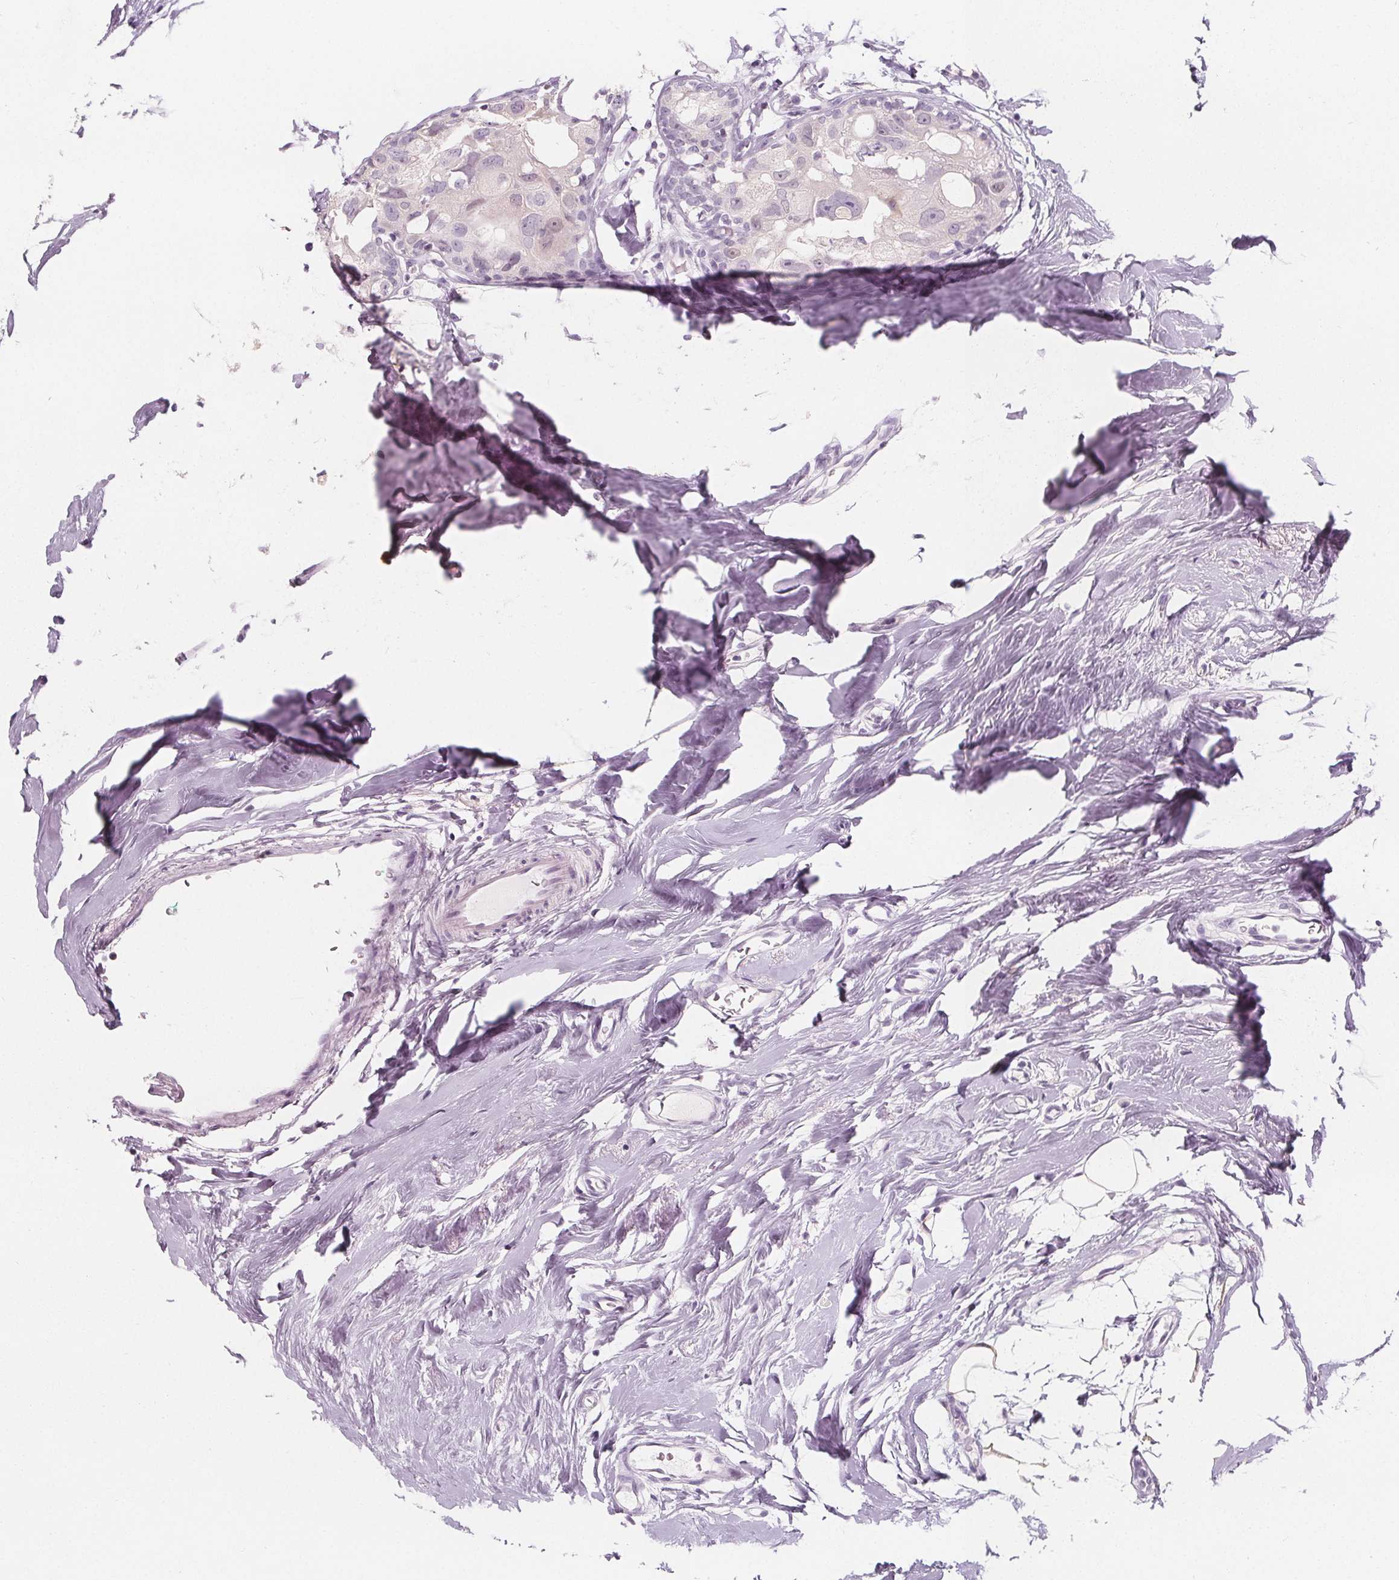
{"staining": {"intensity": "negative", "quantity": "none", "location": "none"}, "tissue": "breast cancer", "cell_type": "Tumor cells", "image_type": "cancer", "snomed": [{"axis": "morphology", "description": "Duct carcinoma"}, {"axis": "topography", "description": "Breast"}], "caption": "Immunohistochemistry (IHC) image of breast cancer (infiltrating ductal carcinoma) stained for a protein (brown), which exhibits no positivity in tumor cells.", "gene": "UGP2", "patient": {"sex": "female", "age": 43}}